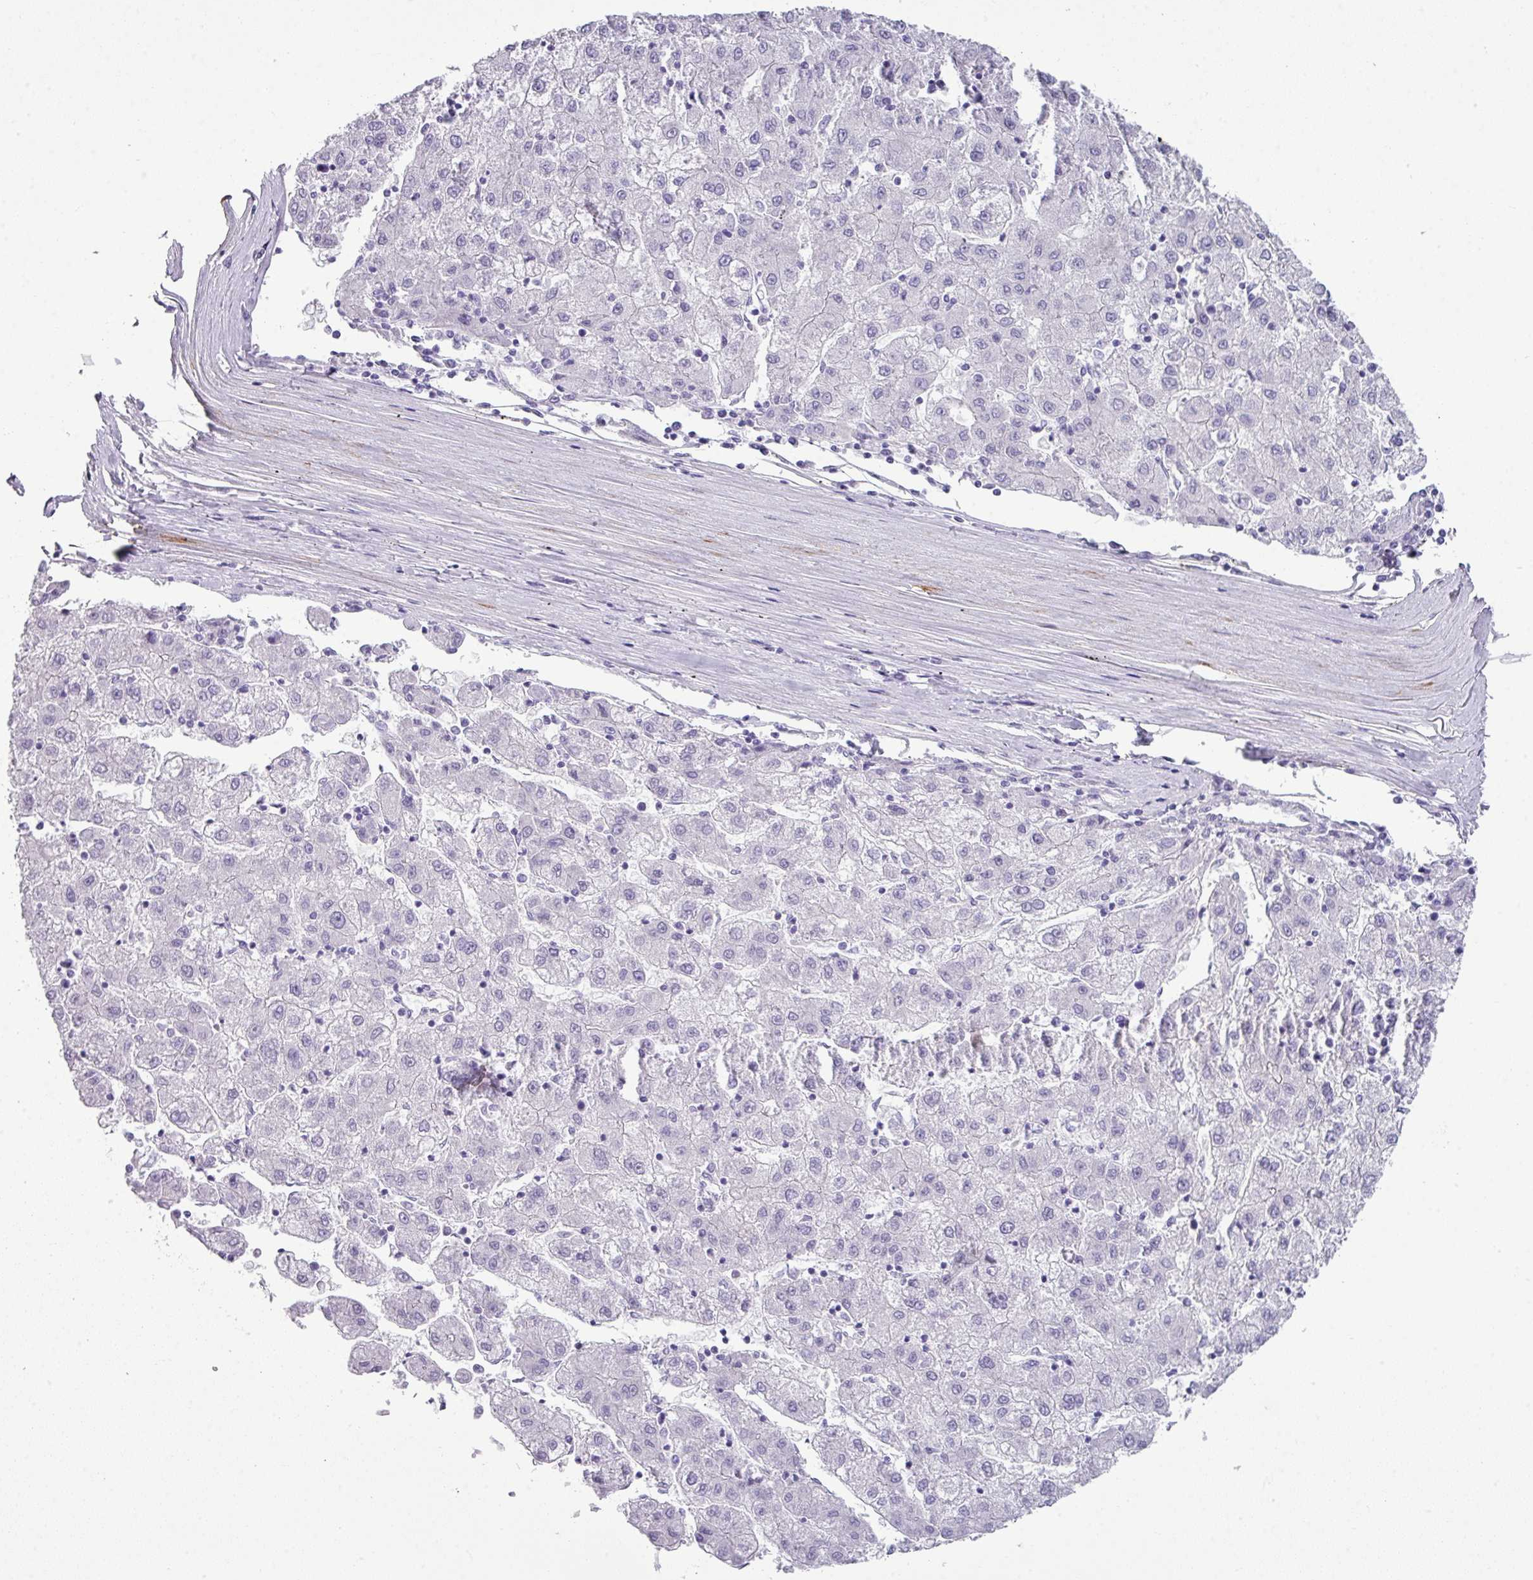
{"staining": {"intensity": "negative", "quantity": "none", "location": "none"}, "tissue": "liver cancer", "cell_type": "Tumor cells", "image_type": "cancer", "snomed": [{"axis": "morphology", "description": "Carcinoma, Hepatocellular, NOS"}, {"axis": "topography", "description": "Liver"}], "caption": "DAB immunohistochemical staining of human liver hepatocellular carcinoma demonstrates no significant staining in tumor cells. (DAB immunohistochemistry, high magnification).", "gene": "ZNF568", "patient": {"sex": "male", "age": 72}}